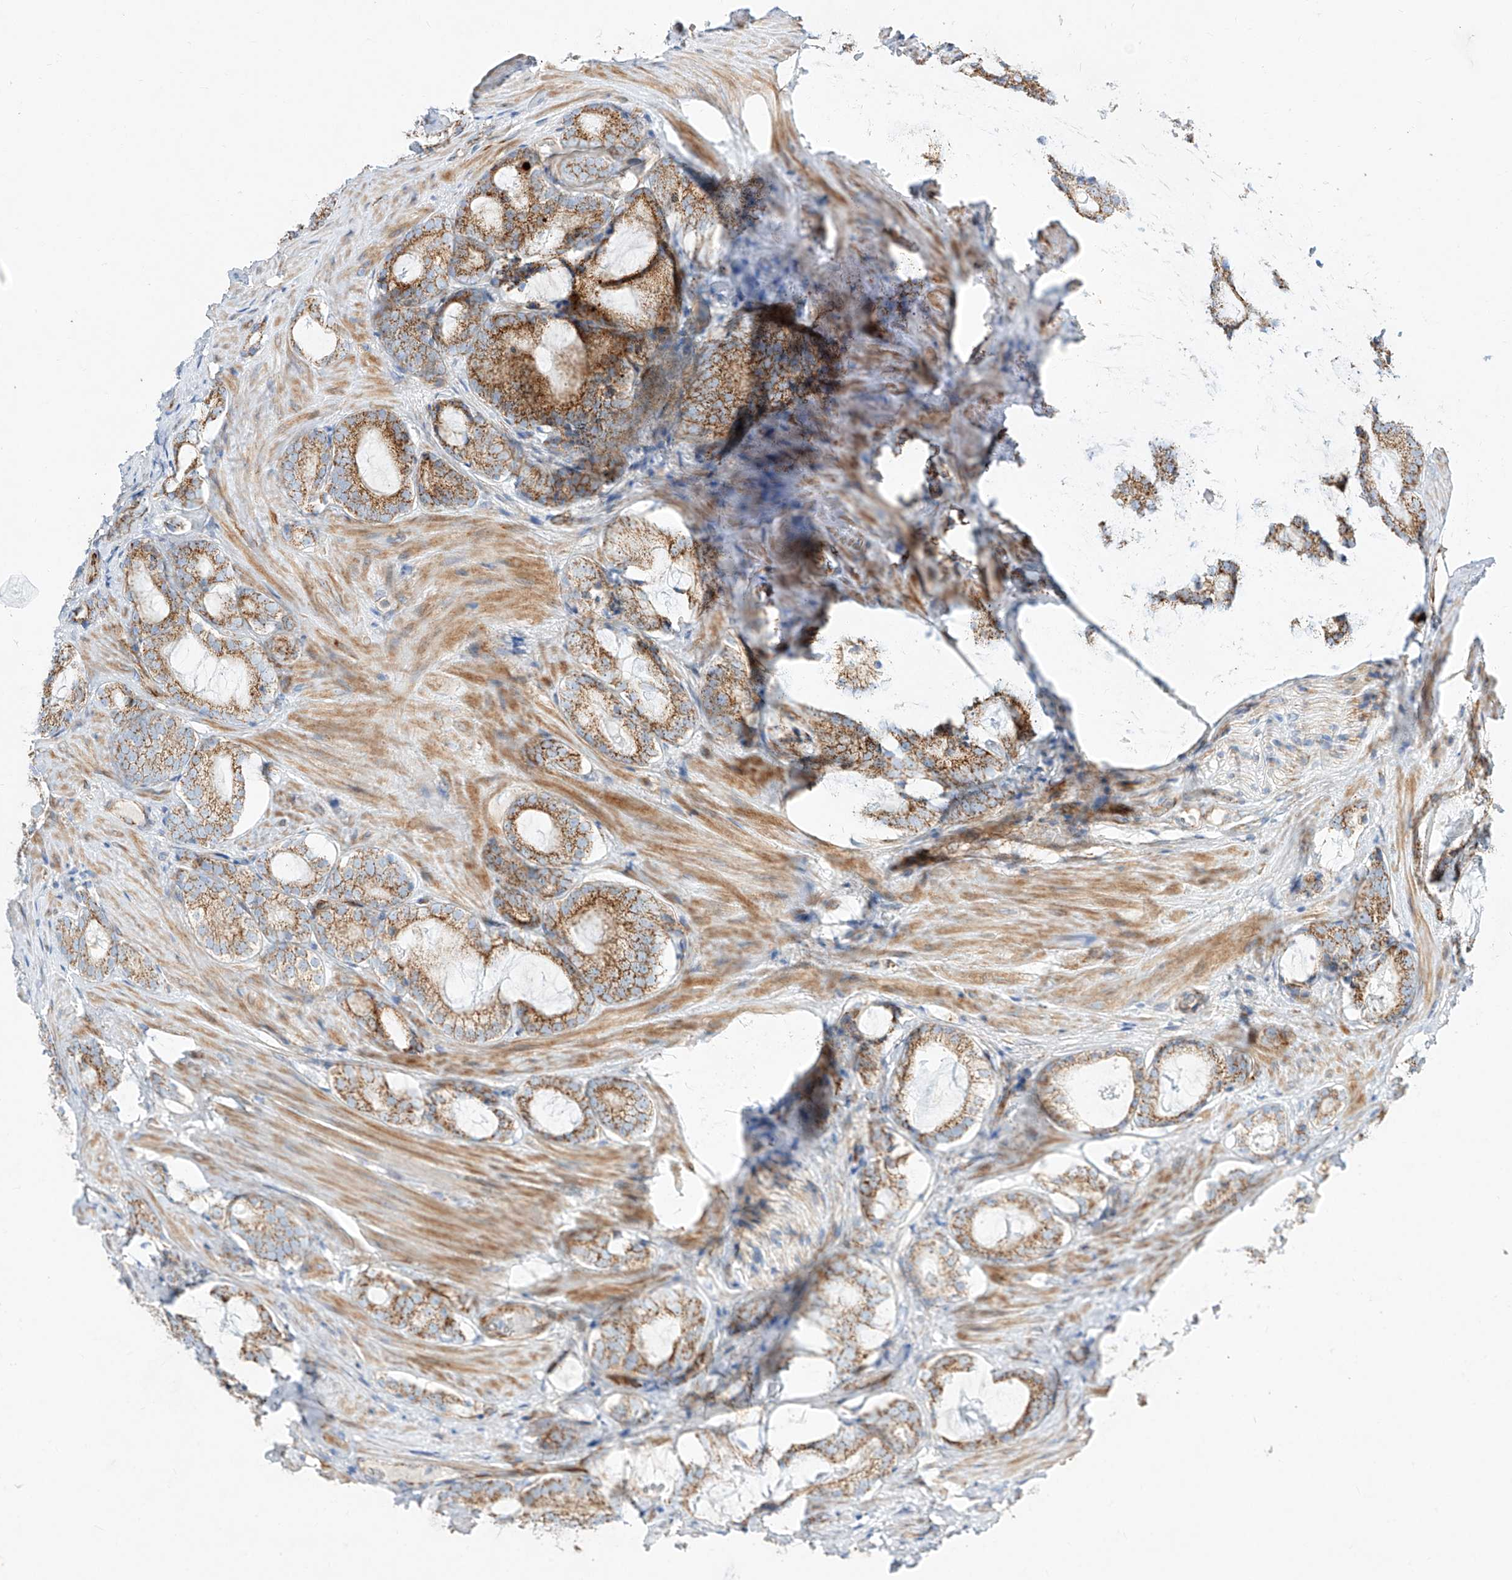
{"staining": {"intensity": "moderate", "quantity": ">75%", "location": "cytoplasmic/membranous"}, "tissue": "prostate cancer", "cell_type": "Tumor cells", "image_type": "cancer", "snomed": [{"axis": "morphology", "description": "Adenocarcinoma, High grade"}, {"axis": "topography", "description": "Prostate"}], "caption": "Tumor cells demonstrate moderate cytoplasmic/membranous staining in approximately >75% of cells in prostate cancer.", "gene": "CST9", "patient": {"sex": "male", "age": 63}}